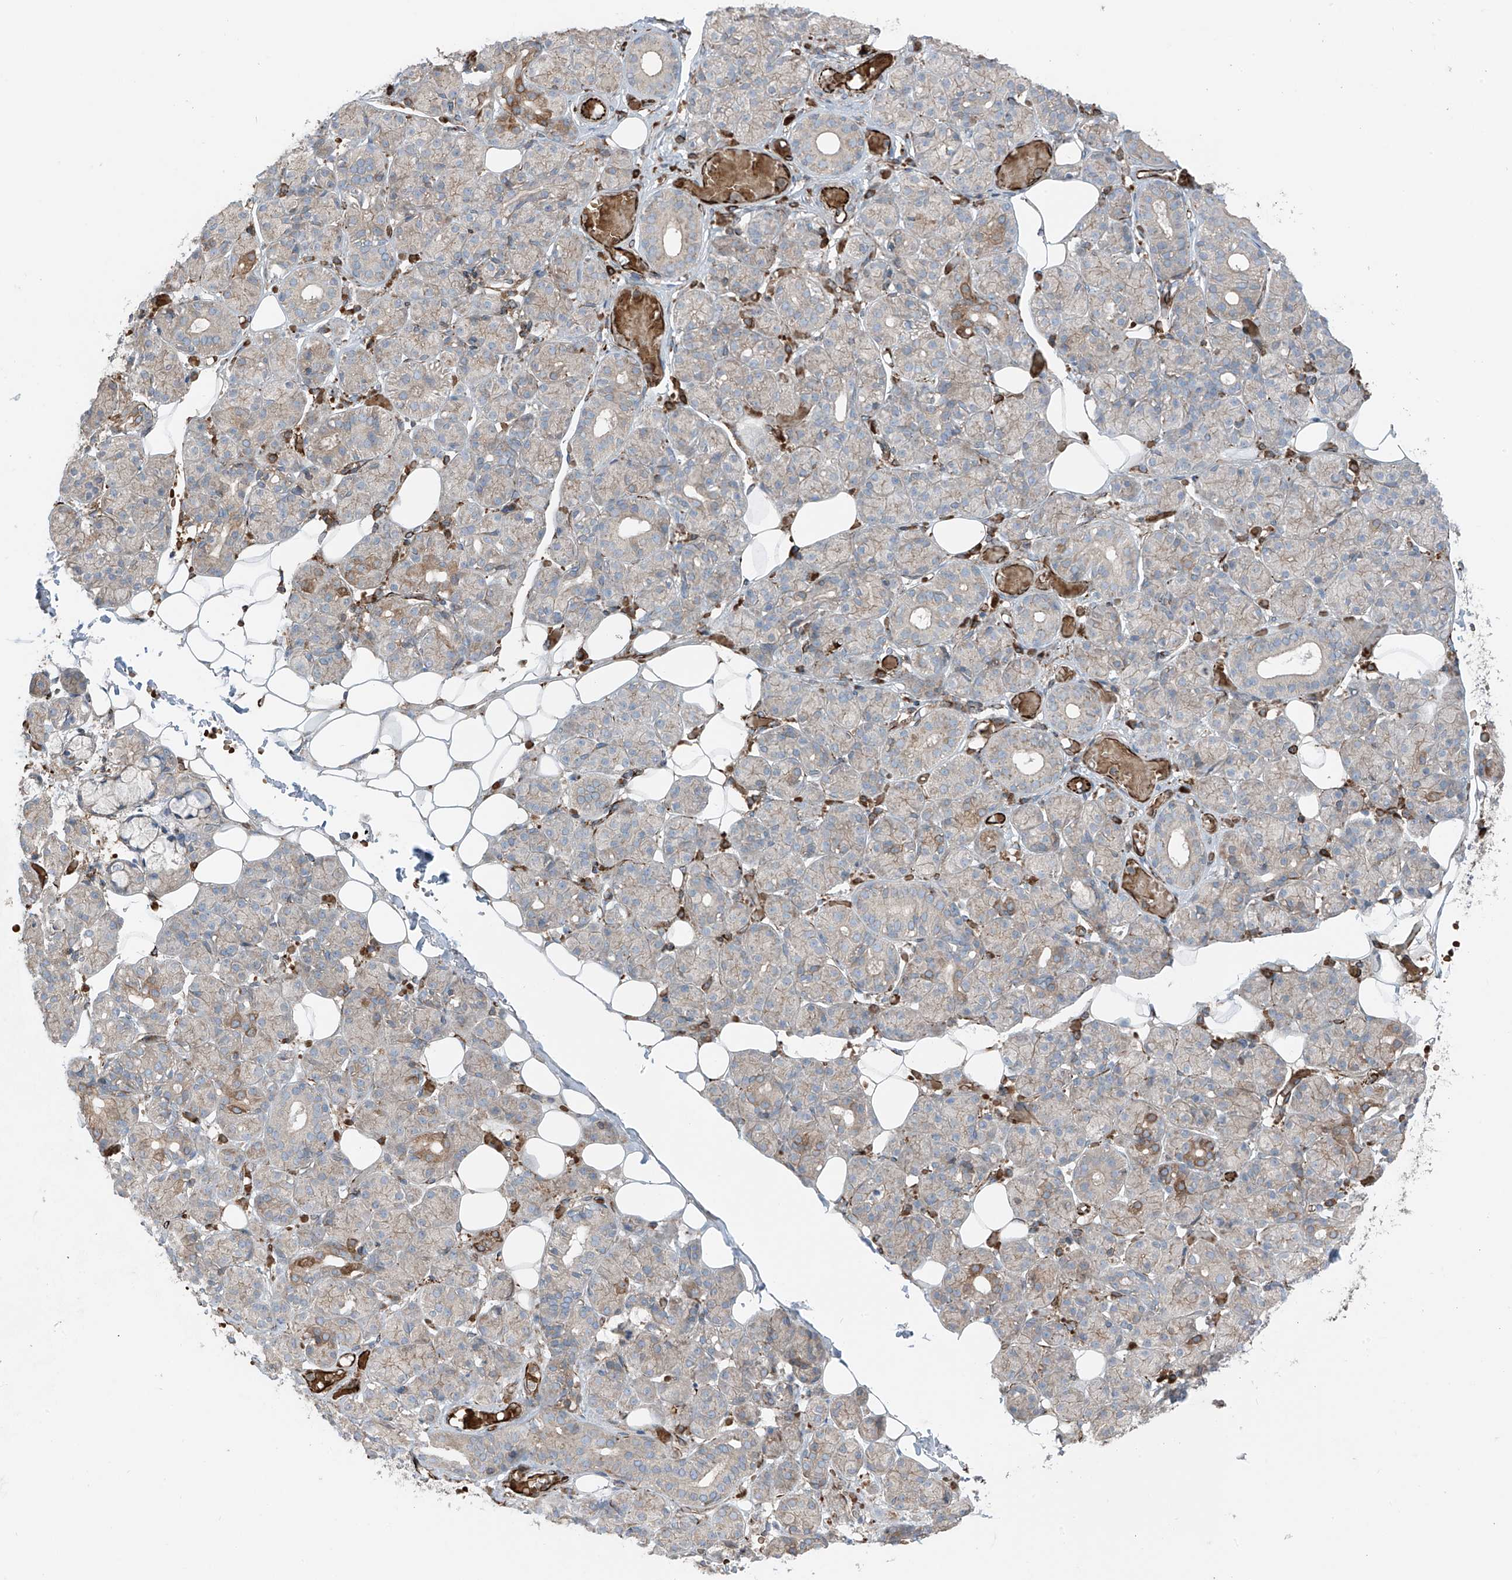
{"staining": {"intensity": "weak", "quantity": "<25%", "location": "cytoplasmic/membranous"}, "tissue": "salivary gland", "cell_type": "Glandular cells", "image_type": "normal", "snomed": [{"axis": "morphology", "description": "Normal tissue, NOS"}, {"axis": "topography", "description": "Salivary gland"}], "caption": "This image is of normal salivary gland stained with IHC to label a protein in brown with the nuclei are counter-stained blue. There is no expression in glandular cells.", "gene": "ERLEC1", "patient": {"sex": "male", "age": 63}}